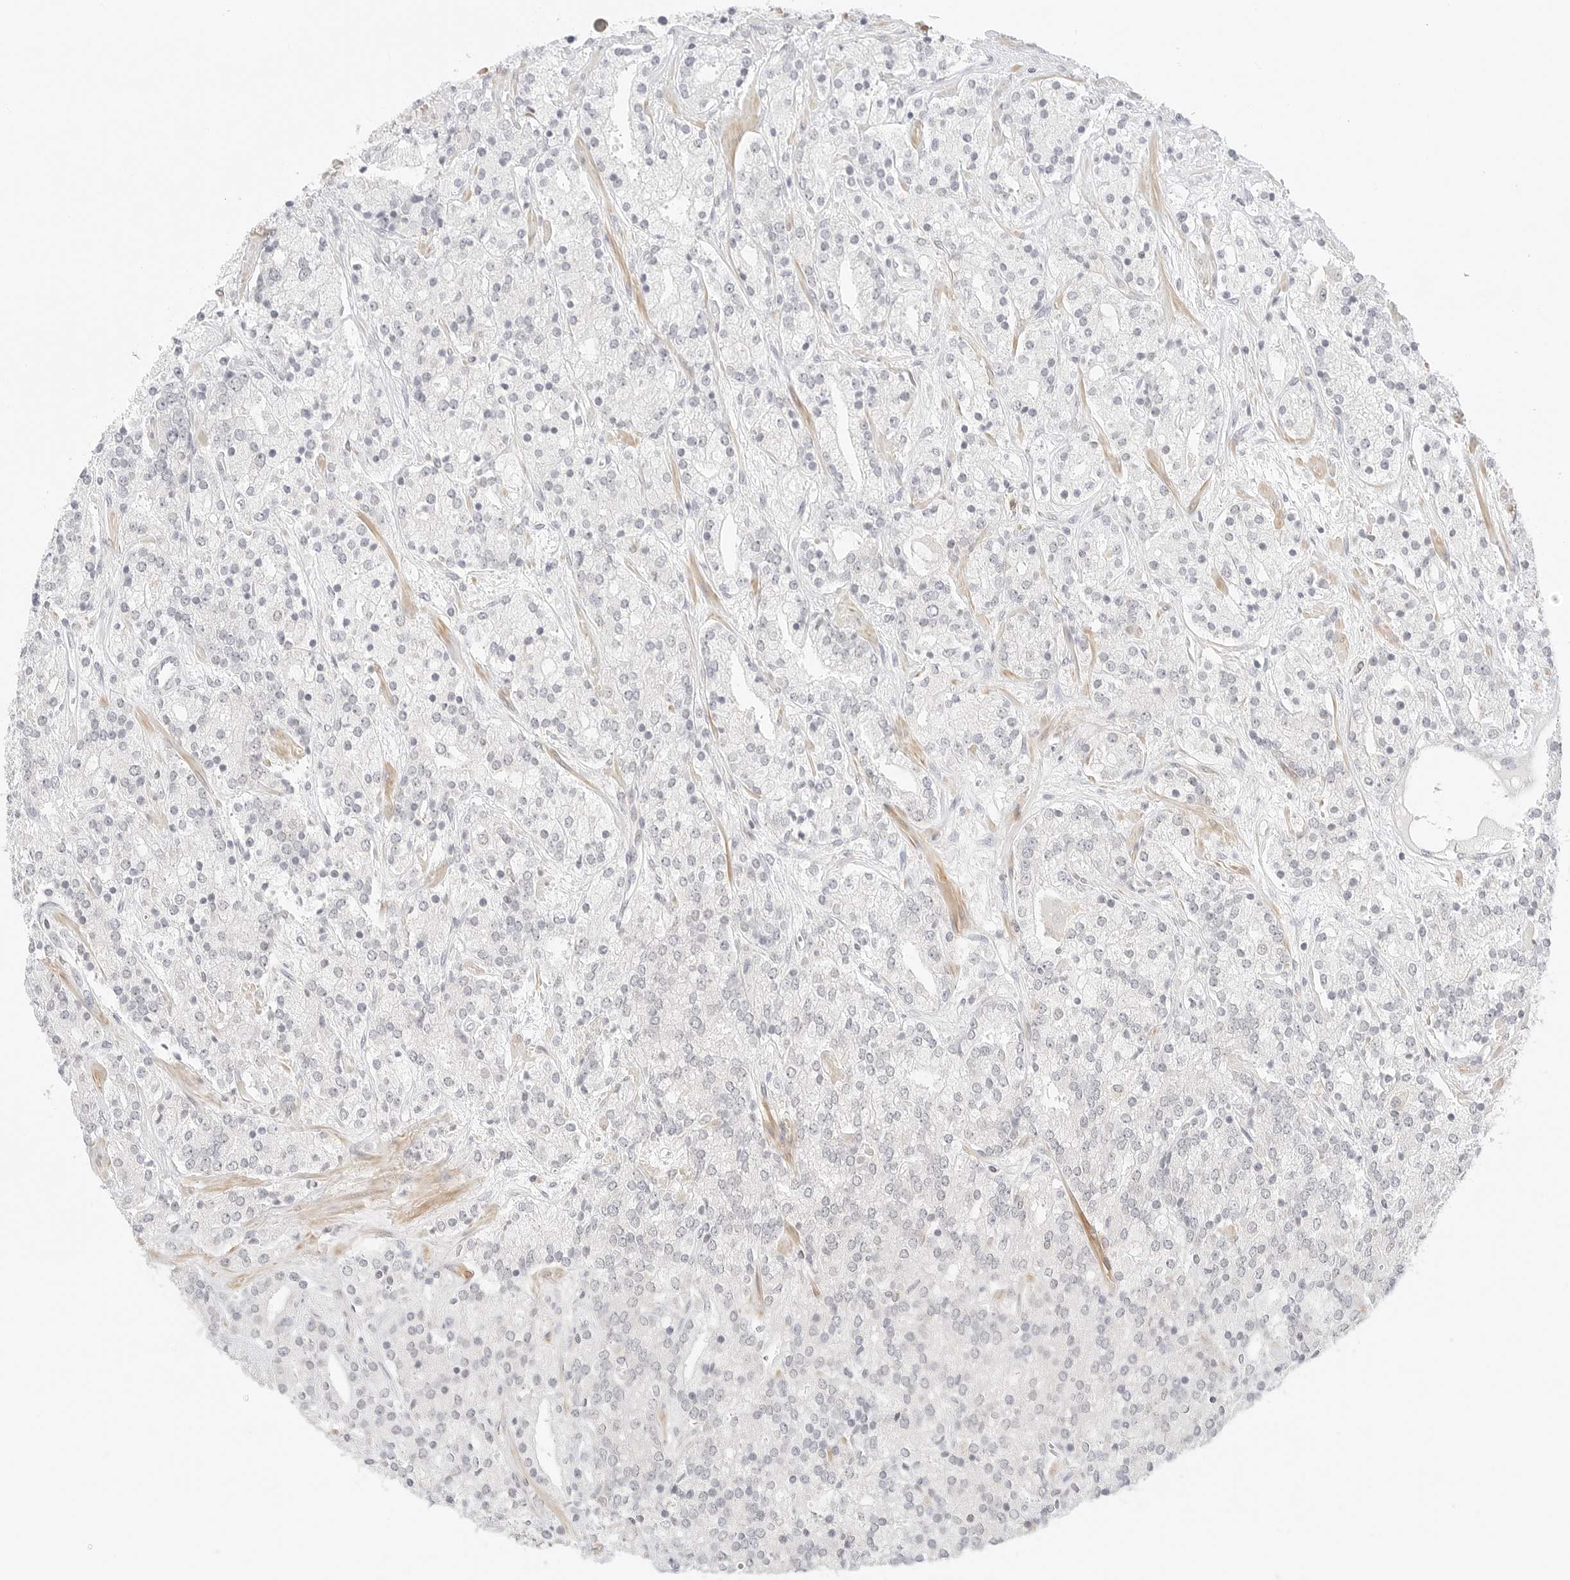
{"staining": {"intensity": "negative", "quantity": "none", "location": "none"}, "tissue": "prostate cancer", "cell_type": "Tumor cells", "image_type": "cancer", "snomed": [{"axis": "morphology", "description": "Adenocarcinoma, High grade"}, {"axis": "topography", "description": "Prostate"}], "caption": "This image is of high-grade adenocarcinoma (prostate) stained with immunohistochemistry (IHC) to label a protein in brown with the nuclei are counter-stained blue. There is no staining in tumor cells.", "gene": "GNAS", "patient": {"sex": "male", "age": 71}}